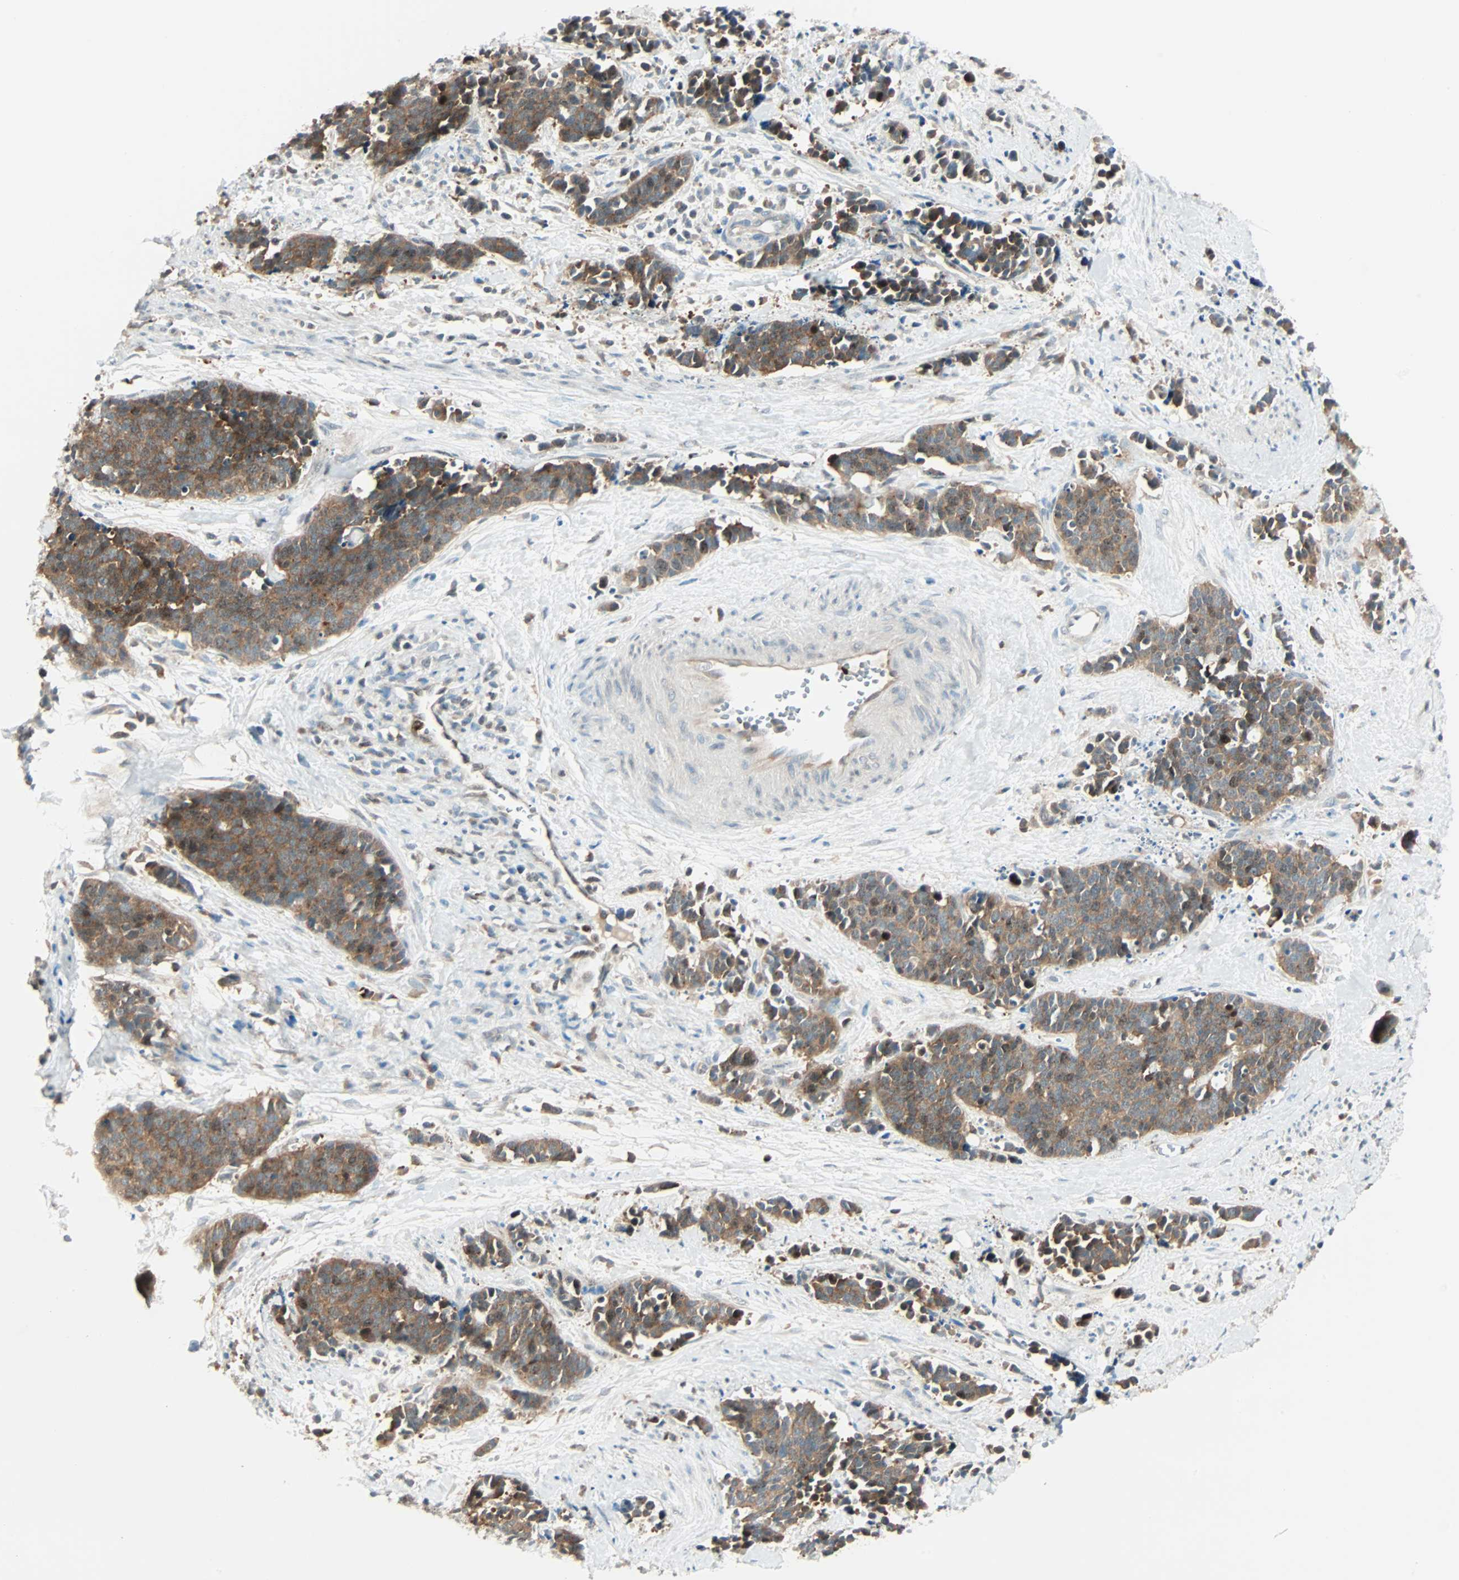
{"staining": {"intensity": "moderate", "quantity": ">75%", "location": "cytoplasmic/membranous"}, "tissue": "cervical cancer", "cell_type": "Tumor cells", "image_type": "cancer", "snomed": [{"axis": "morphology", "description": "Squamous cell carcinoma, NOS"}, {"axis": "topography", "description": "Cervix"}], "caption": "Human cervical cancer (squamous cell carcinoma) stained for a protein (brown) demonstrates moderate cytoplasmic/membranous positive positivity in approximately >75% of tumor cells.", "gene": "SMIM8", "patient": {"sex": "female", "age": 35}}